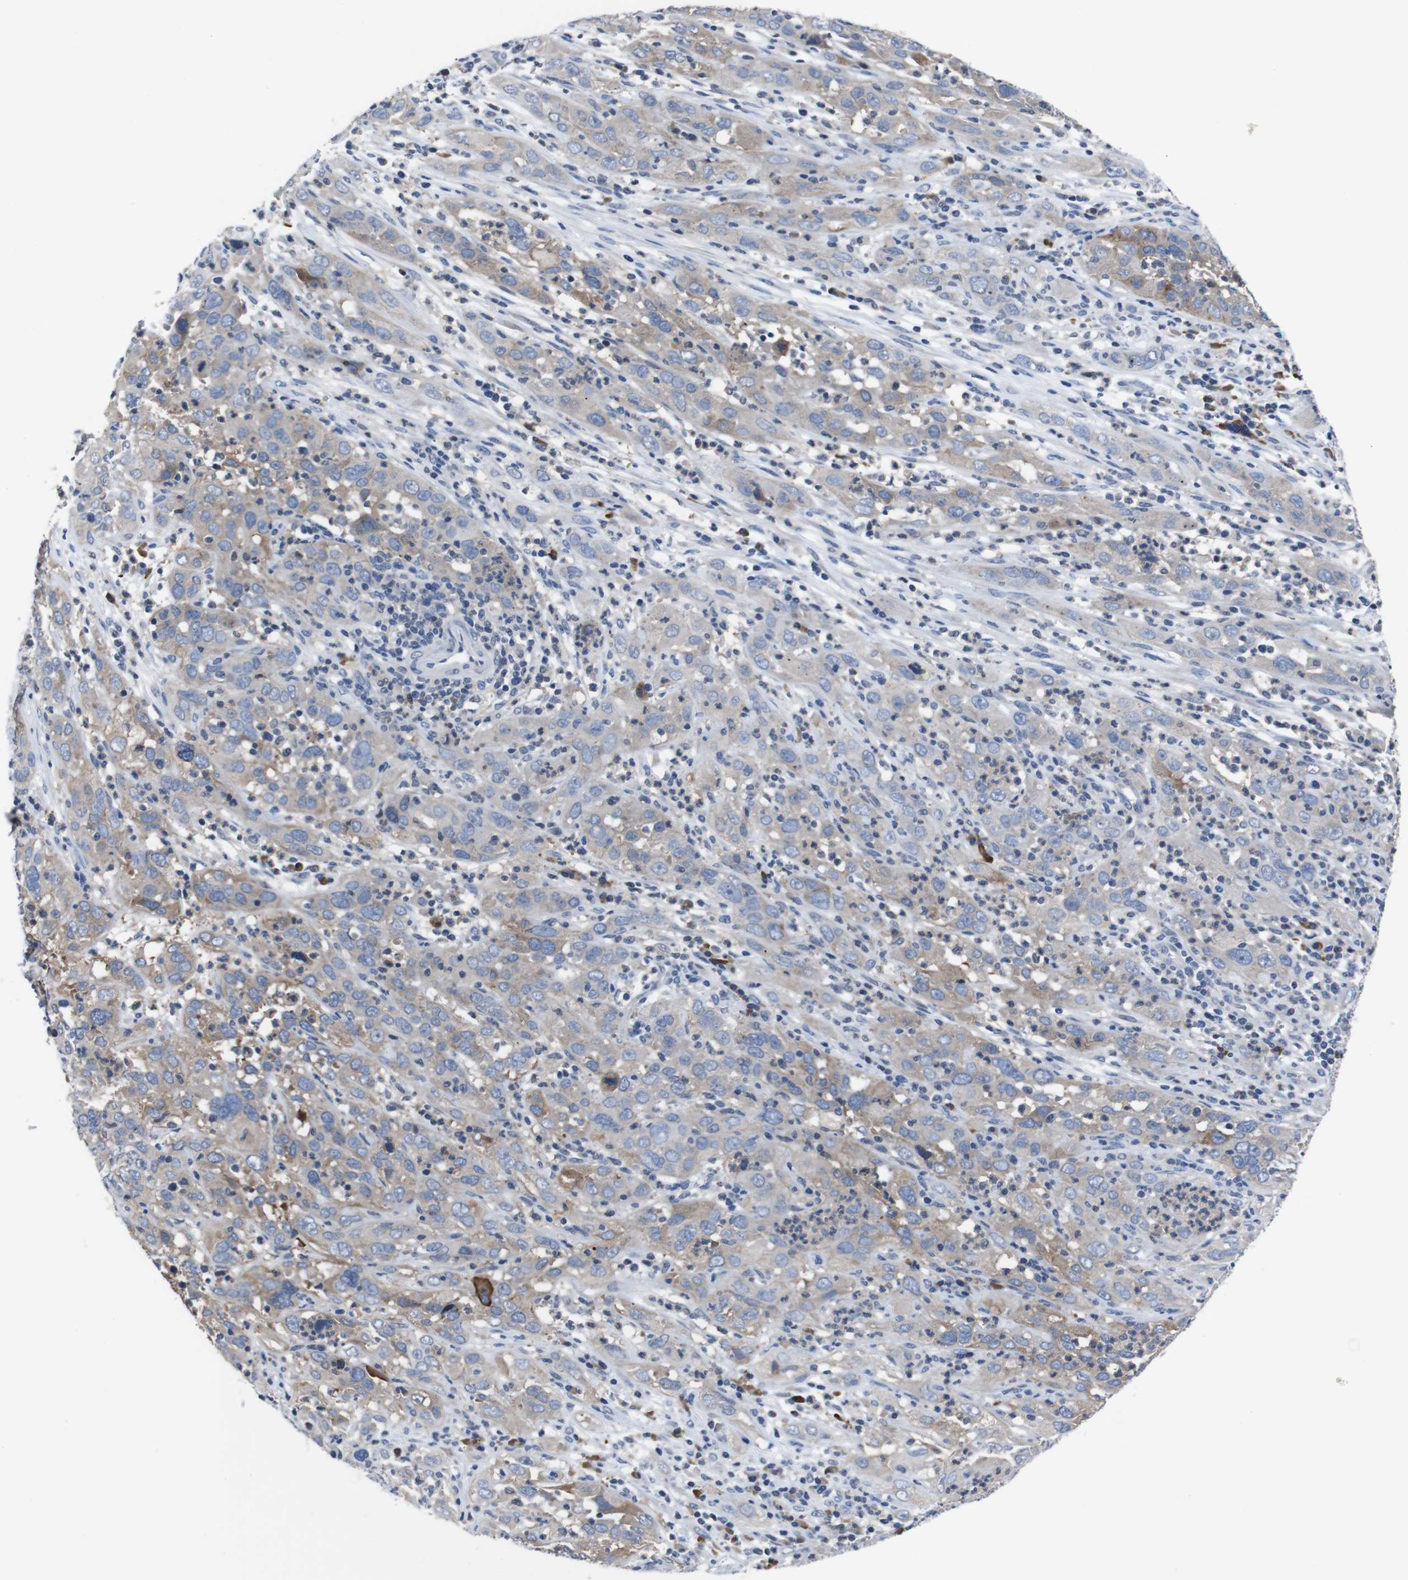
{"staining": {"intensity": "moderate", "quantity": "25%-75%", "location": "cytoplasmic/membranous"}, "tissue": "cervical cancer", "cell_type": "Tumor cells", "image_type": "cancer", "snomed": [{"axis": "morphology", "description": "Squamous cell carcinoma, NOS"}, {"axis": "topography", "description": "Cervix"}], "caption": "This photomicrograph shows squamous cell carcinoma (cervical) stained with IHC to label a protein in brown. The cytoplasmic/membranous of tumor cells show moderate positivity for the protein. Nuclei are counter-stained blue.", "gene": "SEMA4B", "patient": {"sex": "female", "age": 32}}